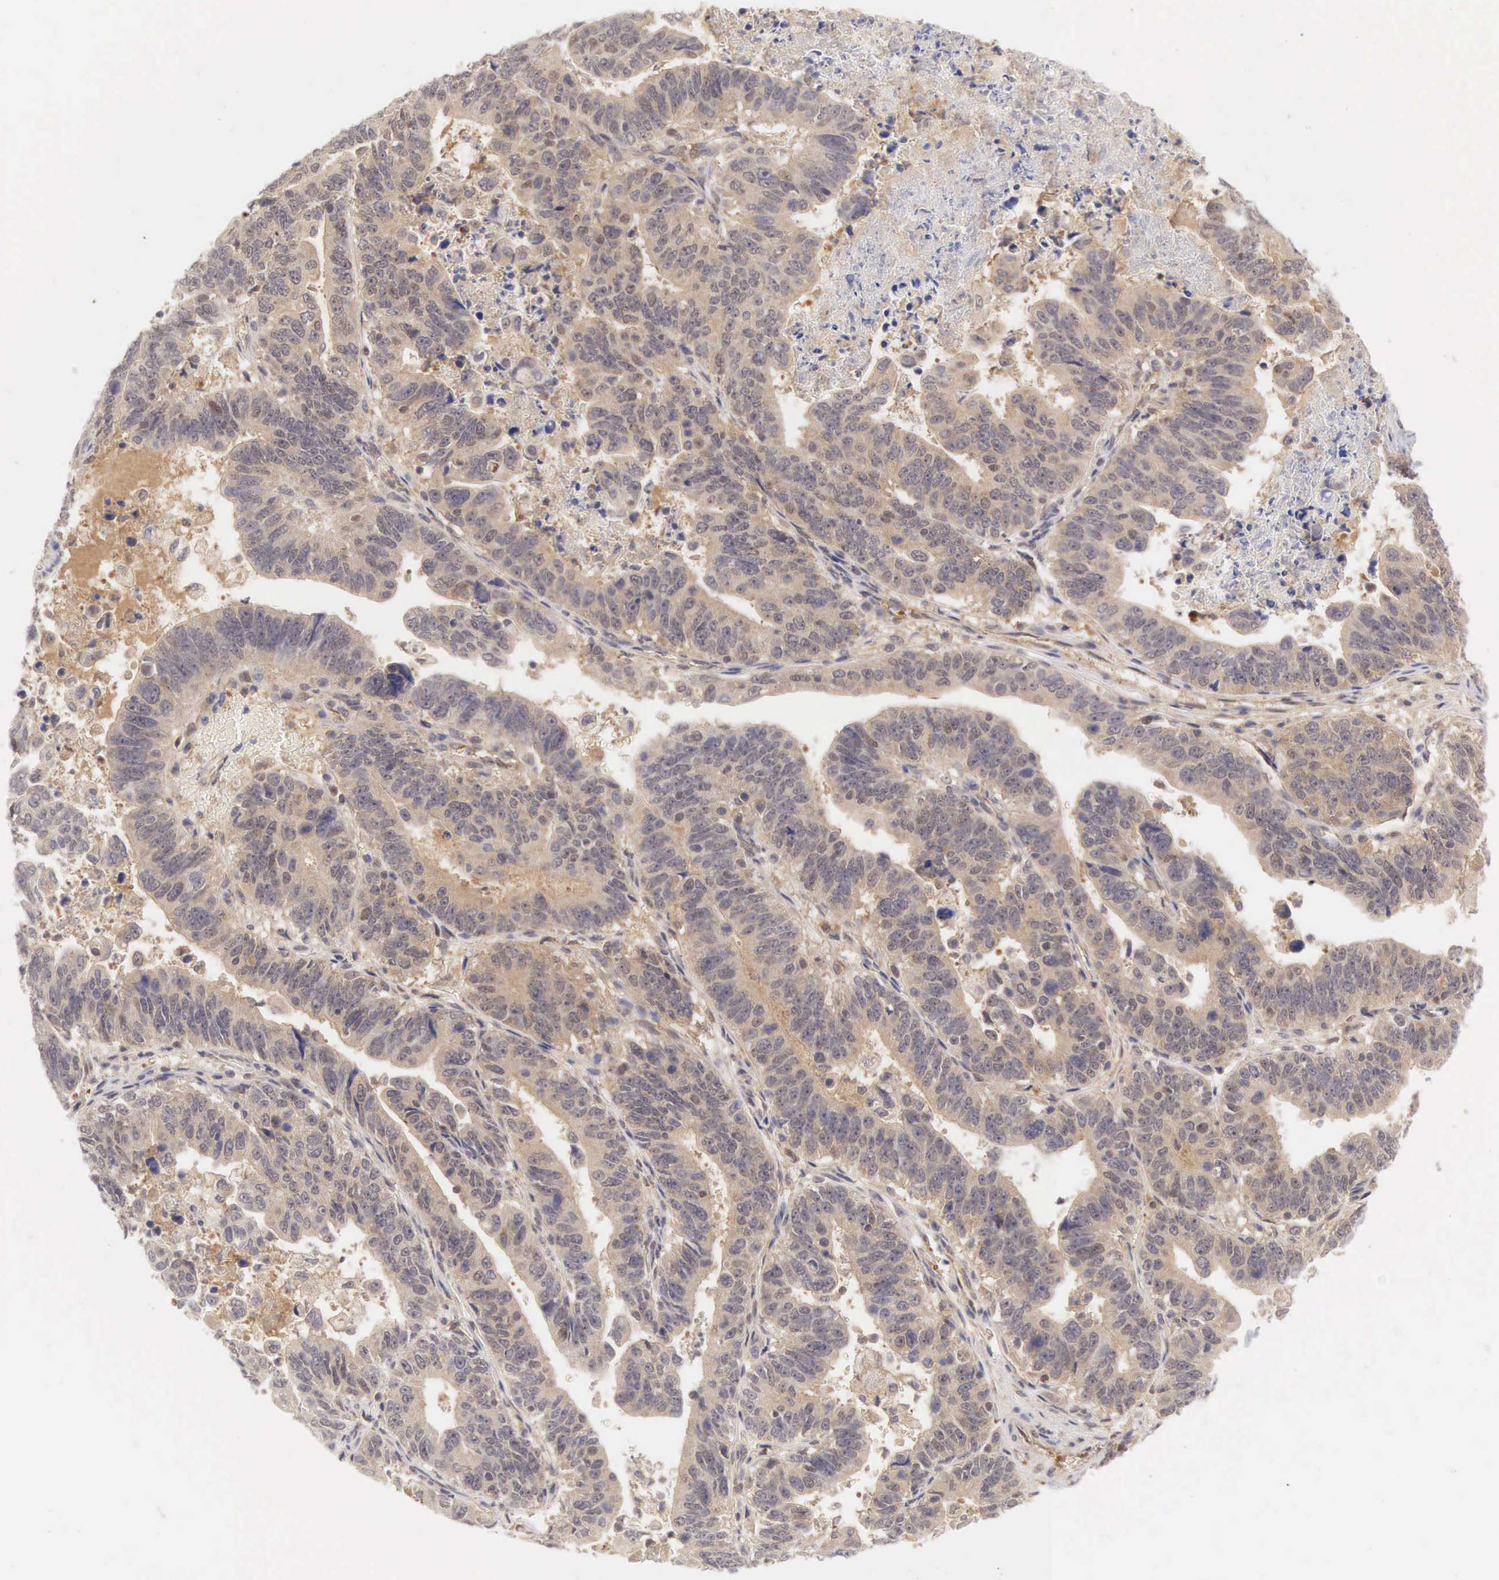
{"staining": {"intensity": "weak", "quantity": ">75%", "location": "cytoplasmic/membranous"}, "tissue": "stomach cancer", "cell_type": "Tumor cells", "image_type": "cancer", "snomed": [{"axis": "morphology", "description": "Adenocarcinoma, NOS"}, {"axis": "topography", "description": "Stomach, upper"}], "caption": "A high-resolution histopathology image shows IHC staining of stomach cancer (adenocarcinoma), which reveals weak cytoplasmic/membranous positivity in approximately >75% of tumor cells. (IHC, brightfield microscopy, high magnification).", "gene": "CD1A", "patient": {"sex": "female", "age": 50}}